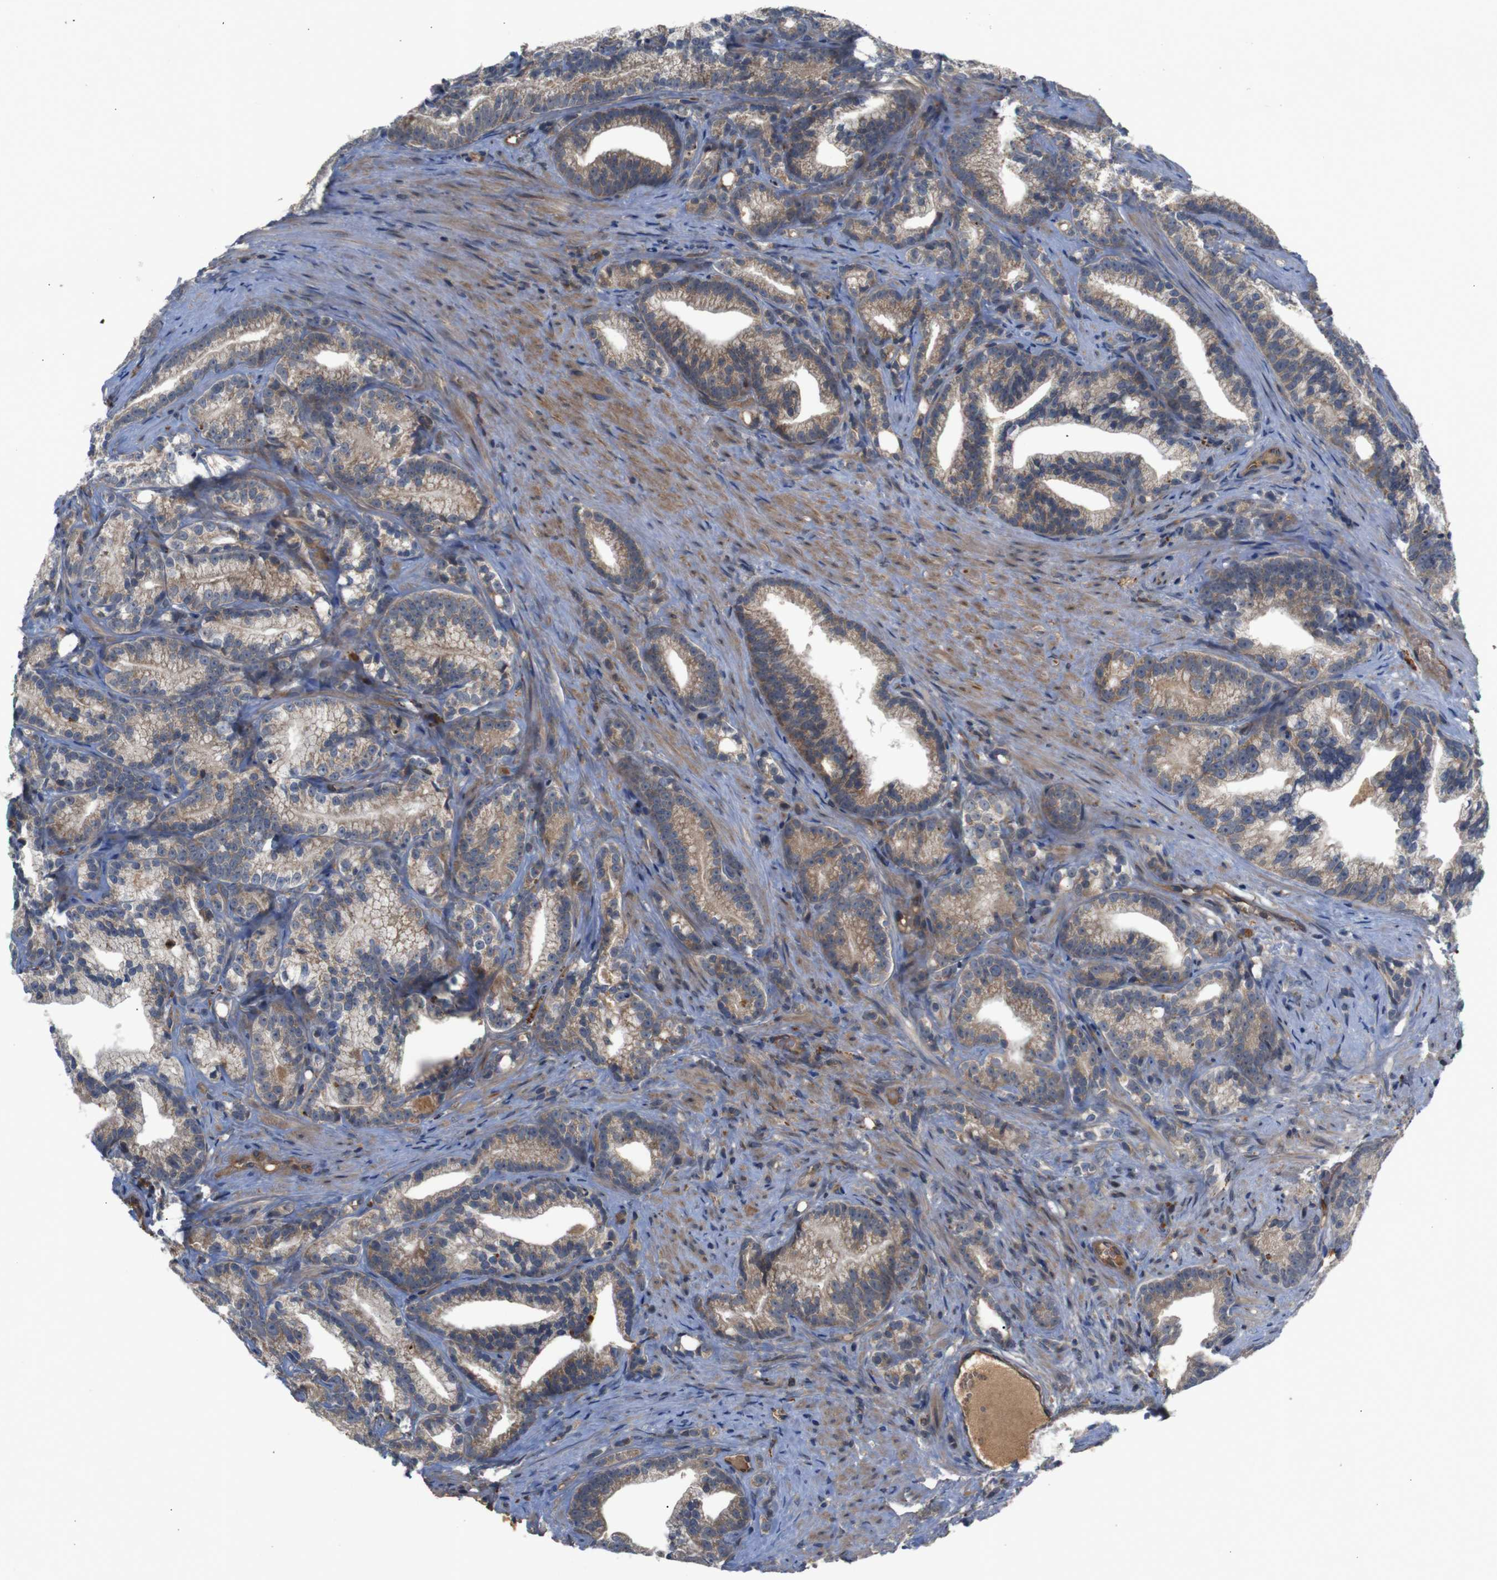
{"staining": {"intensity": "moderate", "quantity": ">75%", "location": "cytoplasmic/membranous"}, "tissue": "prostate cancer", "cell_type": "Tumor cells", "image_type": "cancer", "snomed": [{"axis": "morphology", "description": "Adenocarcinoma, Low grade"}, {"axis": "topography", "description": "Prostate"}], "caption": "A photomicrograph of human prostate adenocarcinoma (low-grade) stained for a protein displays moderate cytoplasmic/membranous brown staining in tumor cells.", "gene": "PTPN1", "patient": {"sex": "male", "age": 89}}